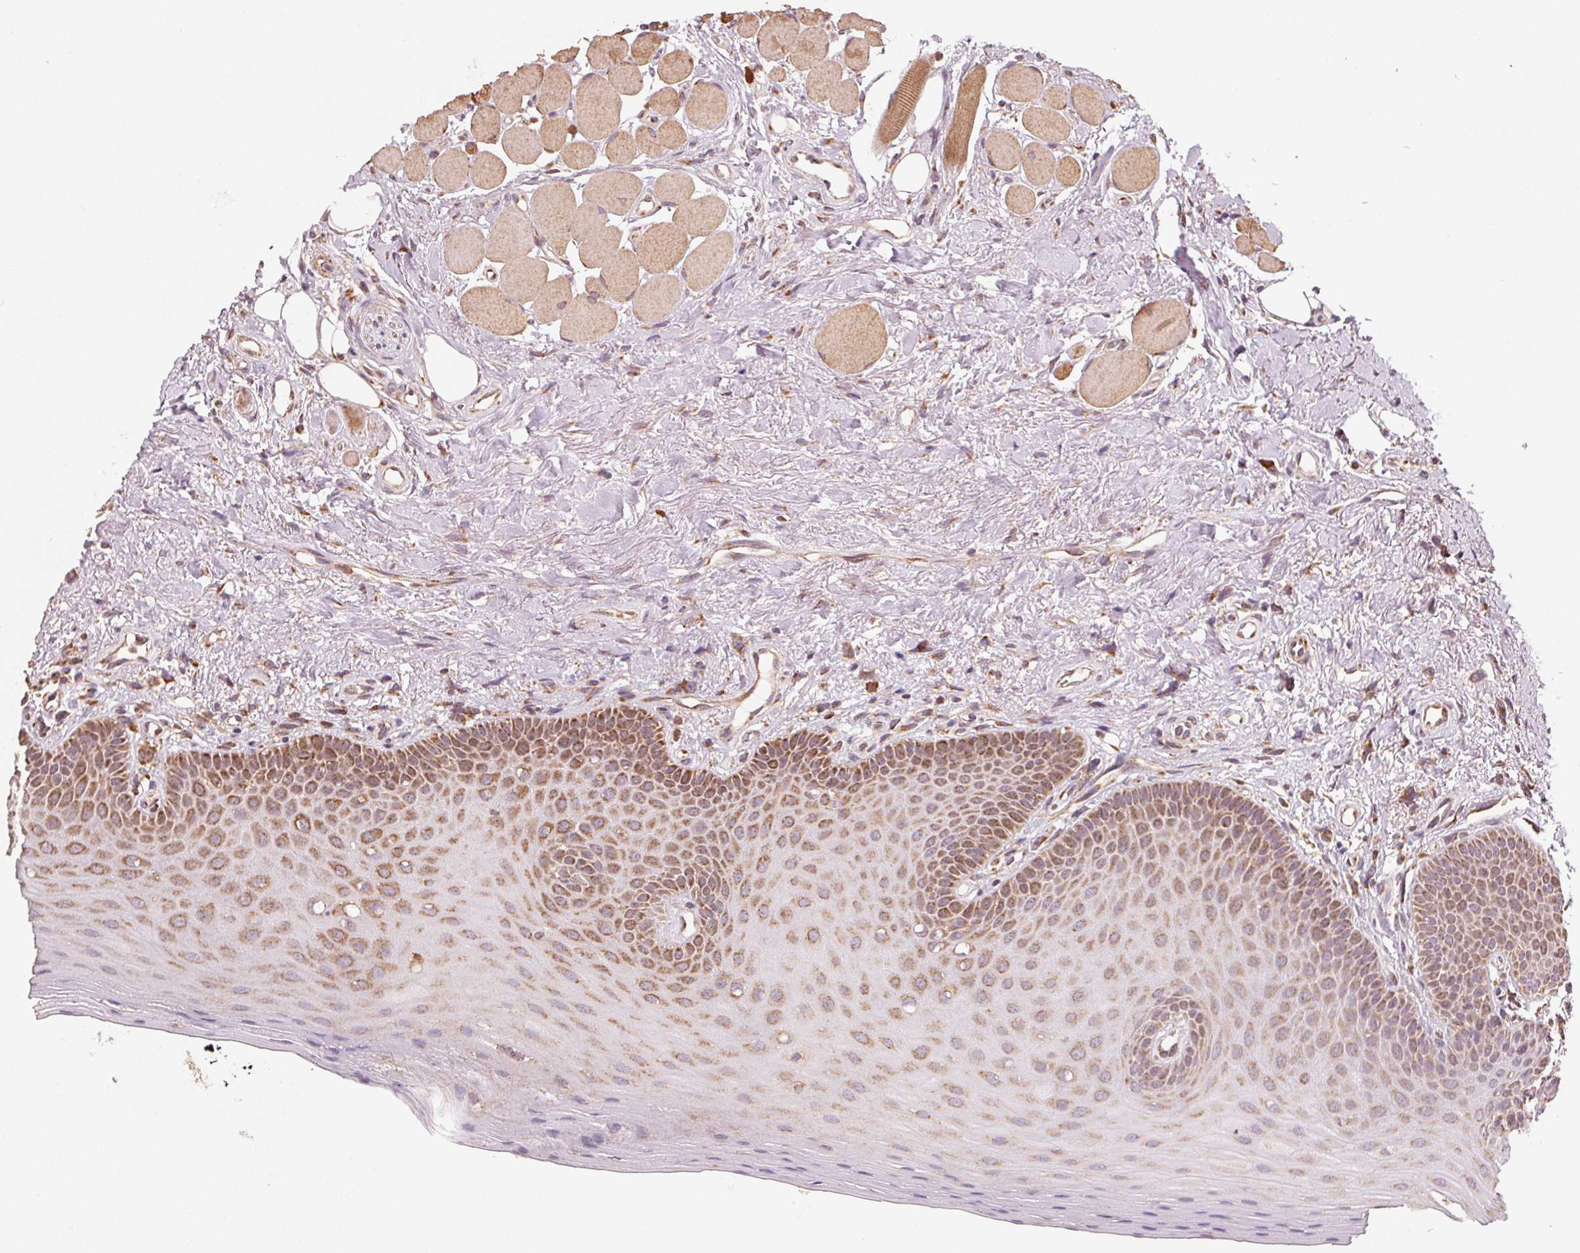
{"staining": {"intensity": "strong", "quantity": ">75%", "location": "cytoplasmic/membranous"}, "tissue": "oral mucosa", "cell_type": "Squamous epithelial cells", "image_type": "normal", "snomed": [{"axis": "morphology", "description": "Normal tissue, NOS"}, {"axis": "morphology", "description": "Normal morphology"}, {"axis": "topography", "description": "Oral tissue"}], "caption": "Squamous epithelial cells display high levels of strong cytoplasmic/membranous positivity in about >75% of cells in benign human oral mucosa.", "gene": "TOMM70", "patient": {"sex": "female", "age": 76}}